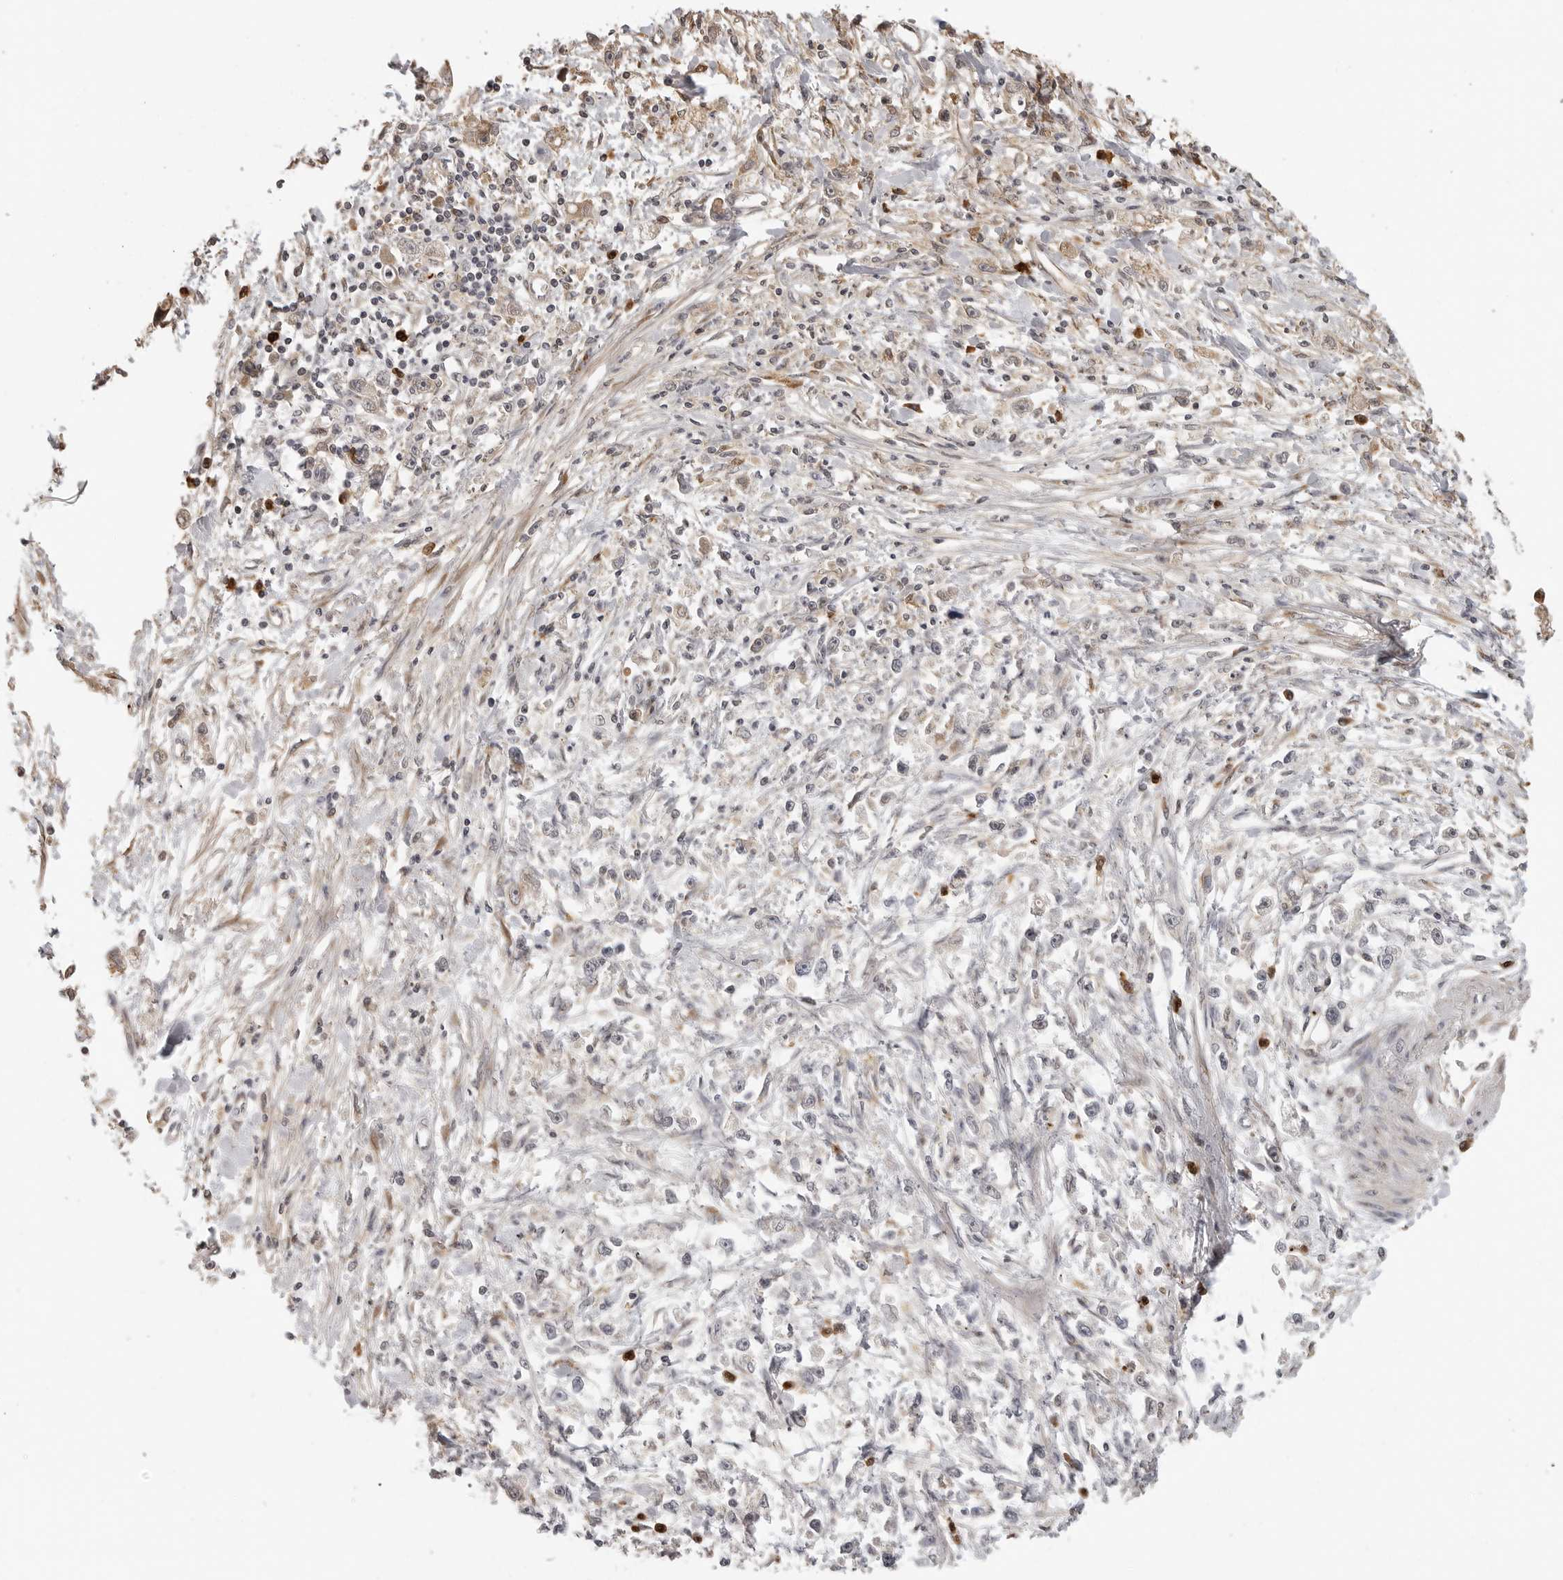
{"staining": {"intensity": "negative", "quantity": "none", "location": "none"}, "tissue": "stomach cancer", "cell_type": "Tumor cells", "image_type": "cancer", "snomed": [{"axis": "morphology", "description": "Adenocarcinoma, NOS"}, {"axis": "topography", "description": "Stomach"}], "caption": "This is an immunohistochemistry photomicrograph of human stomach adenocarcinoma. There is no positivity in tumor cells.", "gene": "IDO1", "patient": {"sex": "female", "age": 59}}